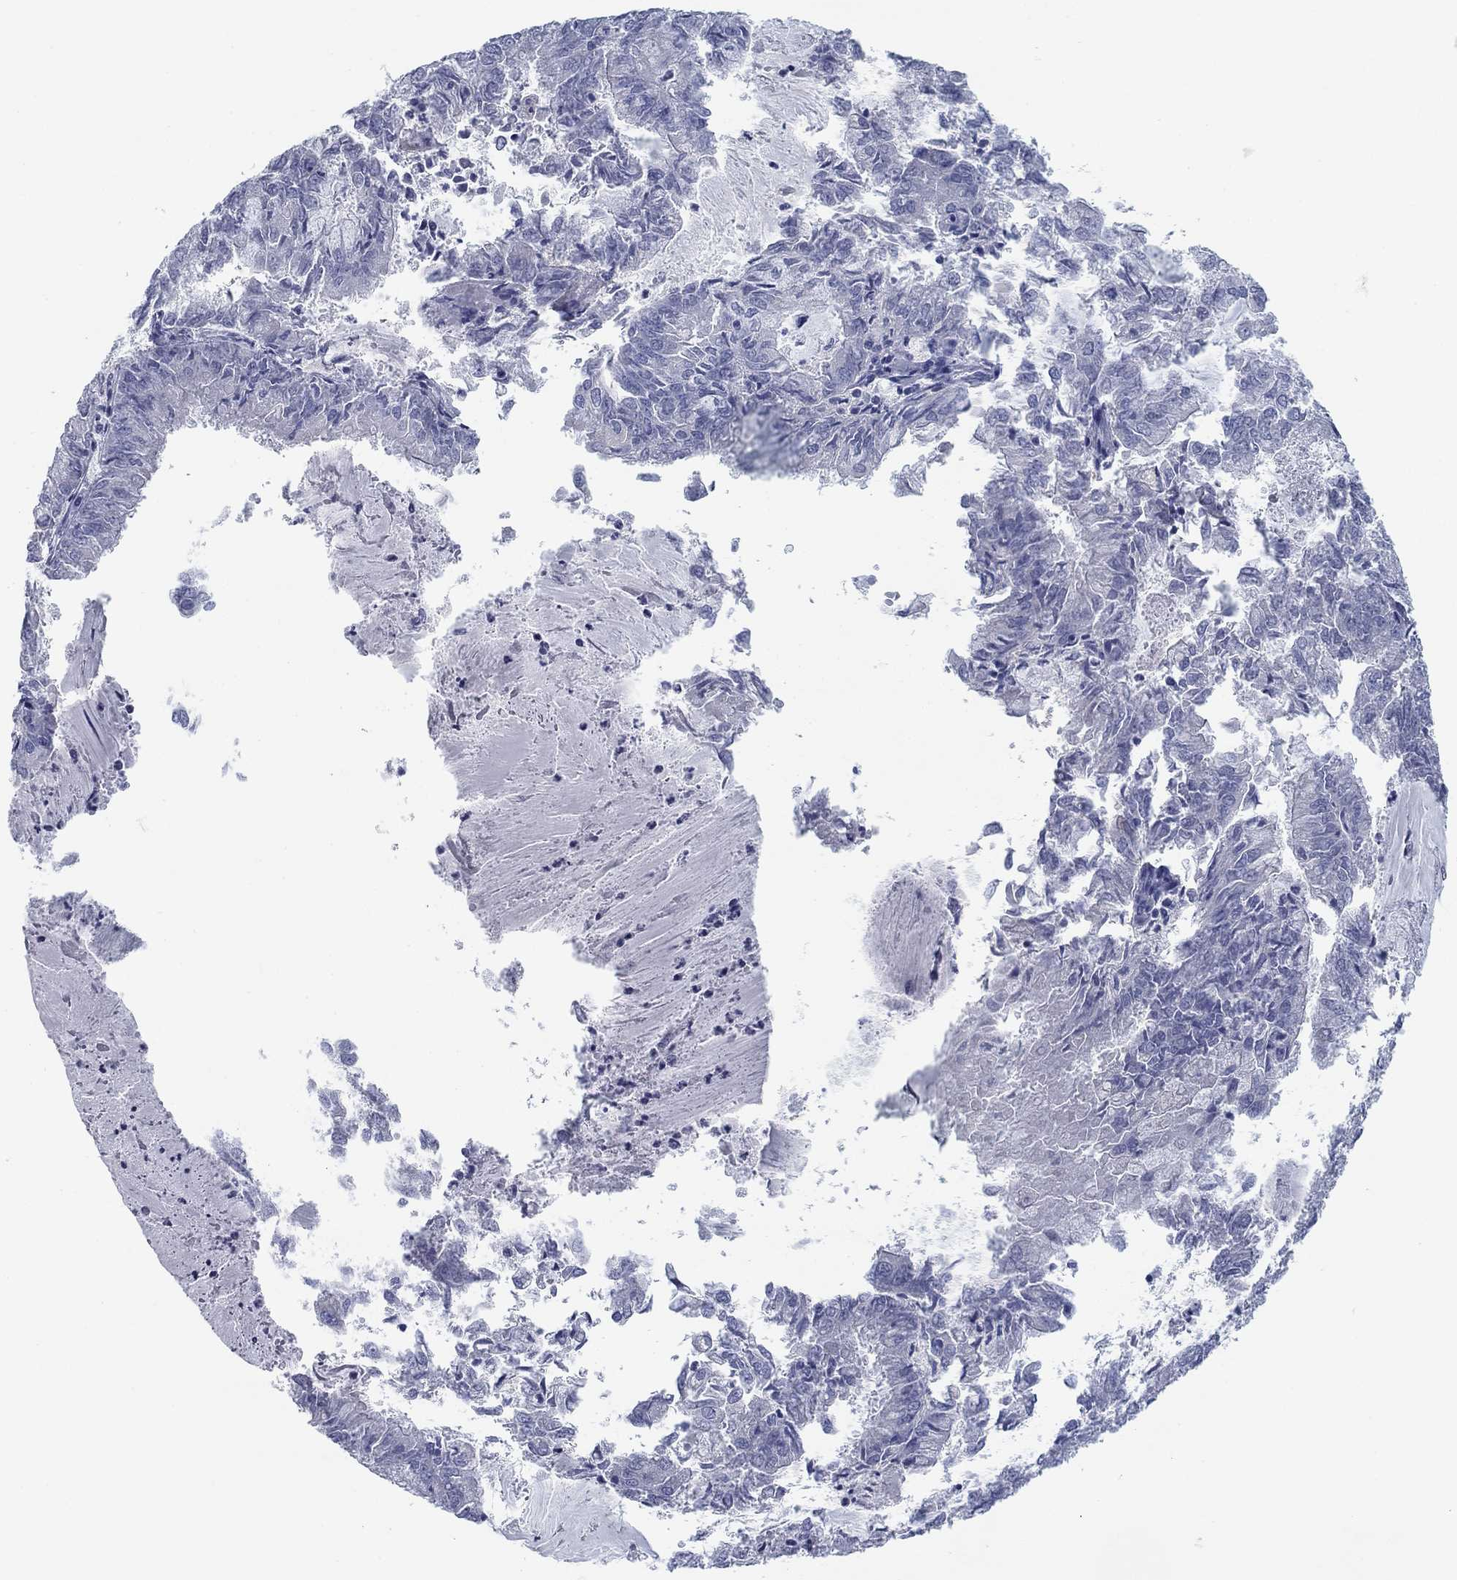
{"staining": {"intensity": "negative", "quantity": "none", "location": "none"}, "tissue": "endometrial cancer", "cell_type": "Tumor cells", "image_type": "cancer", "snomed": [{"axis": "morphology", "description": "Adenocarcinoma, NOS"}, {"axis": "topography", "description": "Endometrium"}], "caption": "Immunohistochemical staining of human adenocarcinoma (endometrial) displays no significant positivity in tumor cells.", "gene": "APOC3", "patient": {"sex": "female", "age": 57}}